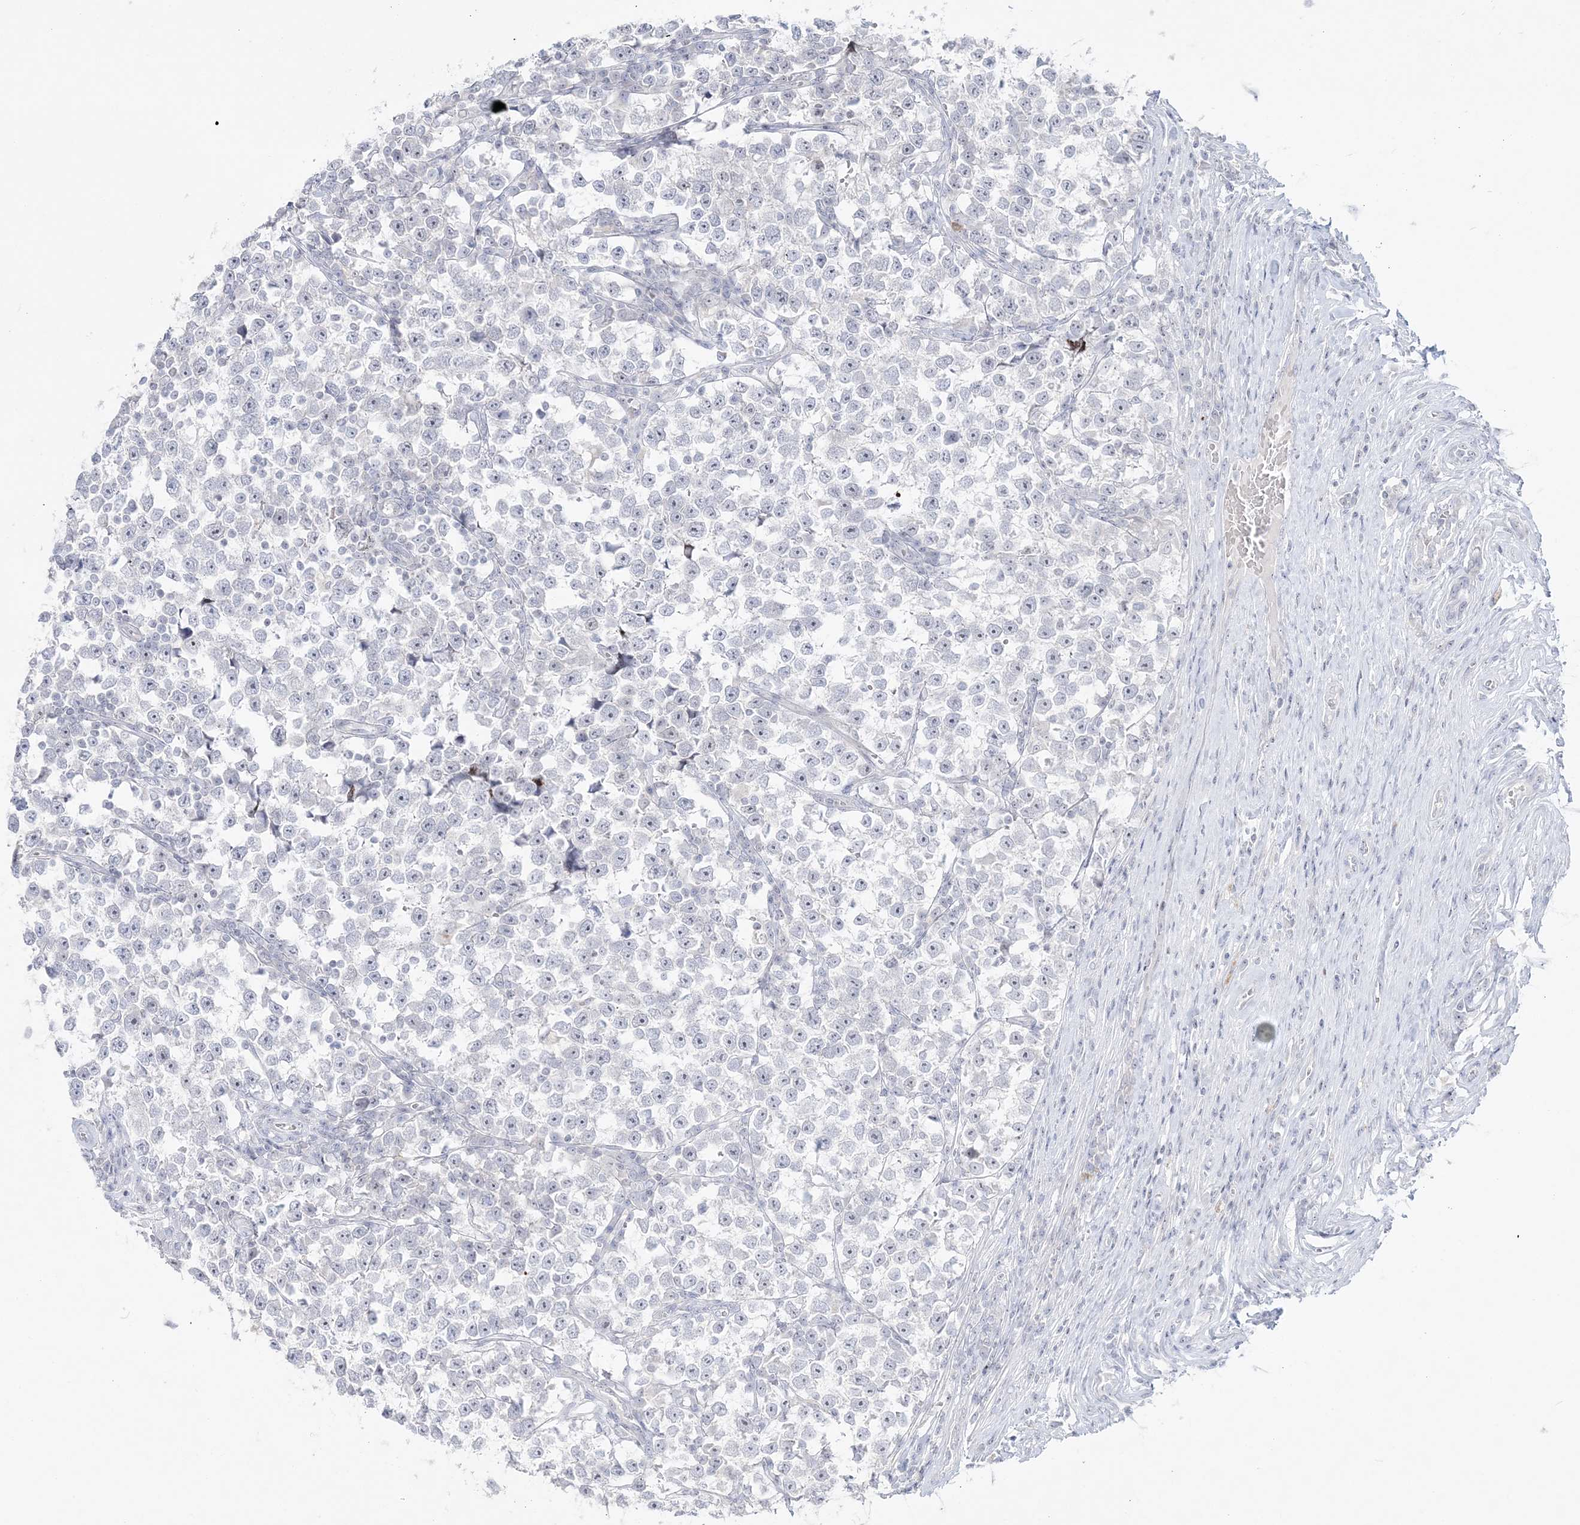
{"staining": {"intensity": "negative", "quantity": "none", "location": "none"}, "tissue": "testis cancer", "cell_type": "Tumor cells", "image_type": "cancer", "snomed": [{"axis": "morphology", "description": "Normal tissue, NOS"}, {"axis": "morphology", "description": "Seminoma, NOS"}, {"axis": "topography", "description": "Testis"}], "caption": "Immunohistochemistry (IHC) of testis cancer (seminoma) demonstrates no positivity in tumor cells.", "gene": "SH3BP4", "patient": {"sex": "male", "age": 43}}